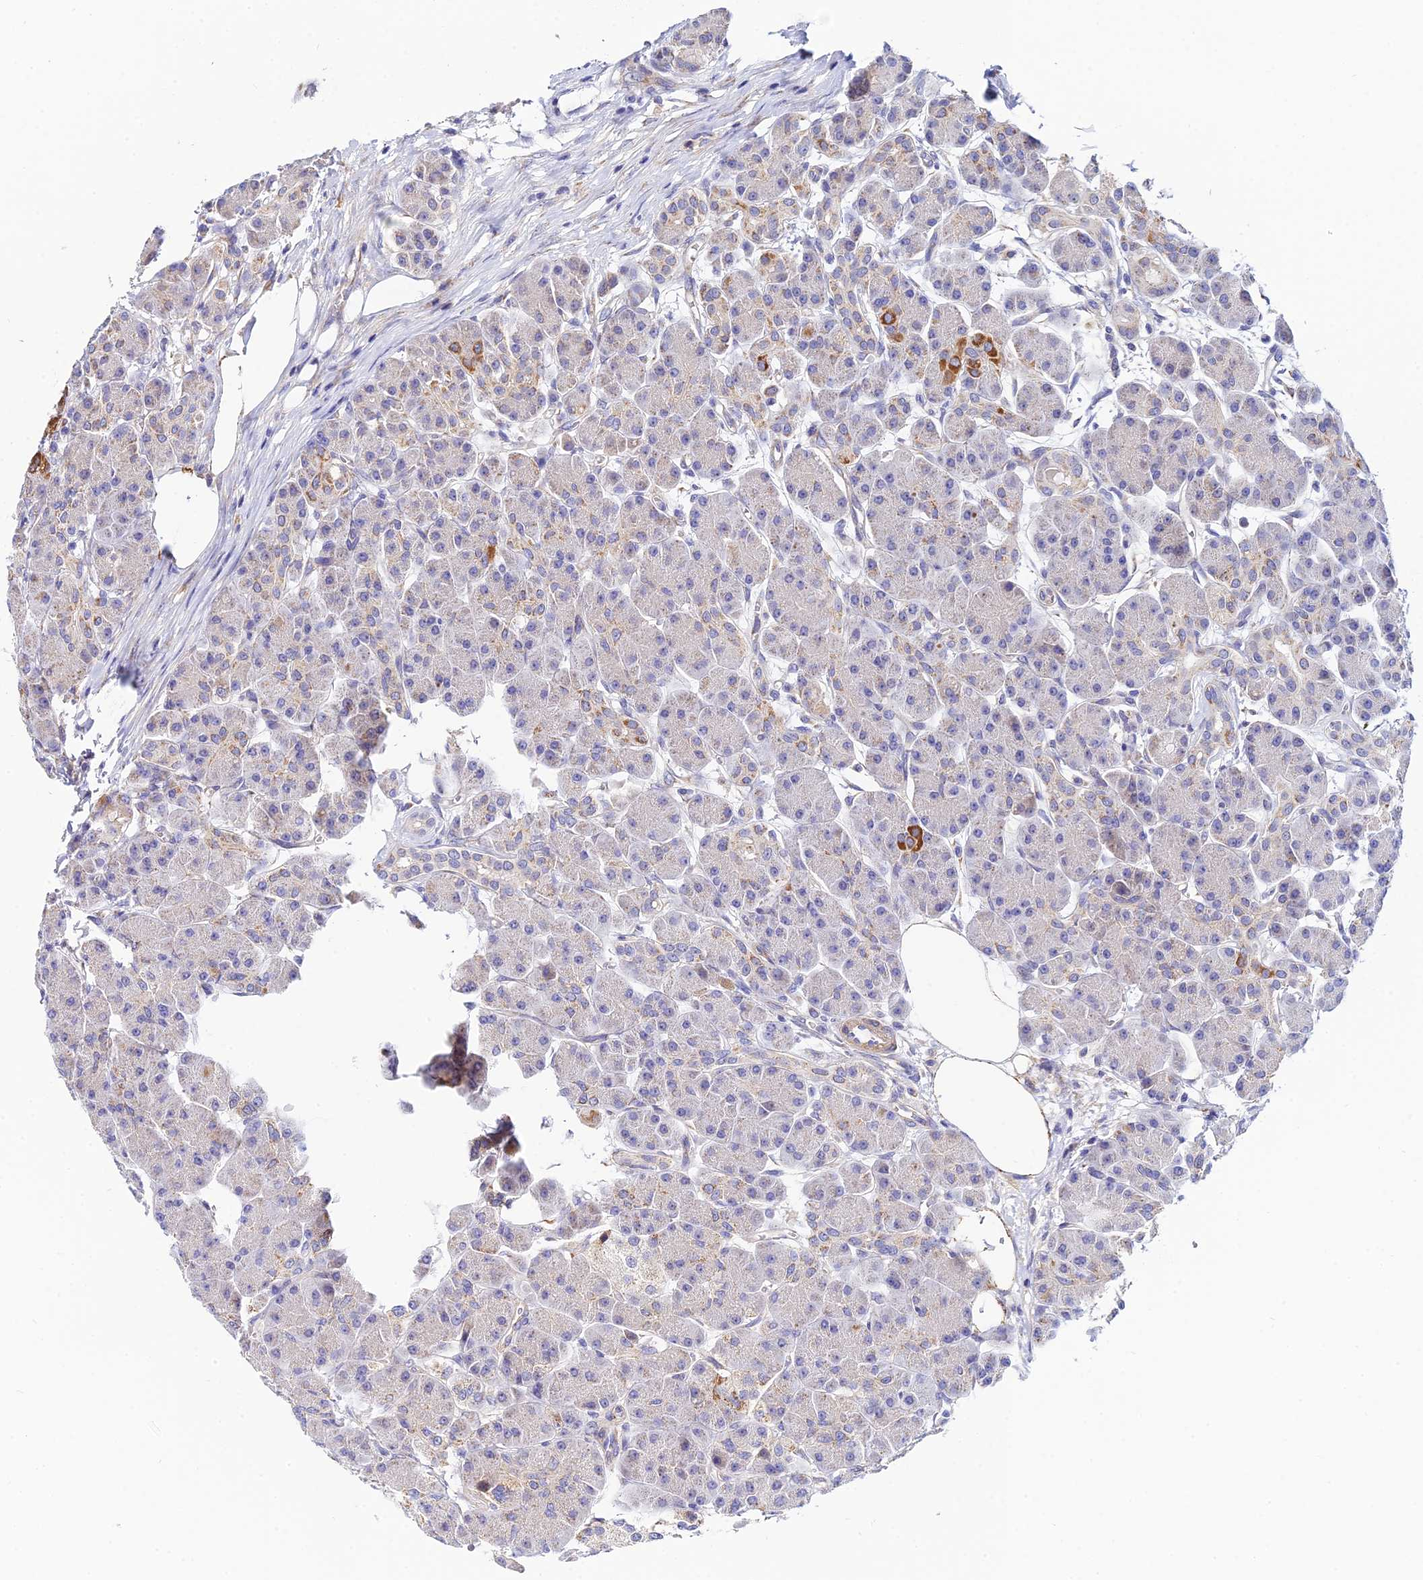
{"staining": {"intensity": "moderate", "quantity": "<25%", "location": "cytoplasmic/membranous"}, "tissue": "pancreas", "cell_type": "Exocrine glandular cells", "image_type": "normal", "snomed": [{"axis": "morphology", "description": "Normal tissue, NOS"}, {"axis": "topography", "description": "Pancreas"}], "caption": "Approximately <25% of exocrine glandular cells in normal human pancreas display moderate cytoplasmic/membranous protein expression as visualized by brown immunohistochemical staining.", "gene": "ACOT1", "patient": {"sex": "male", "age": 63}}